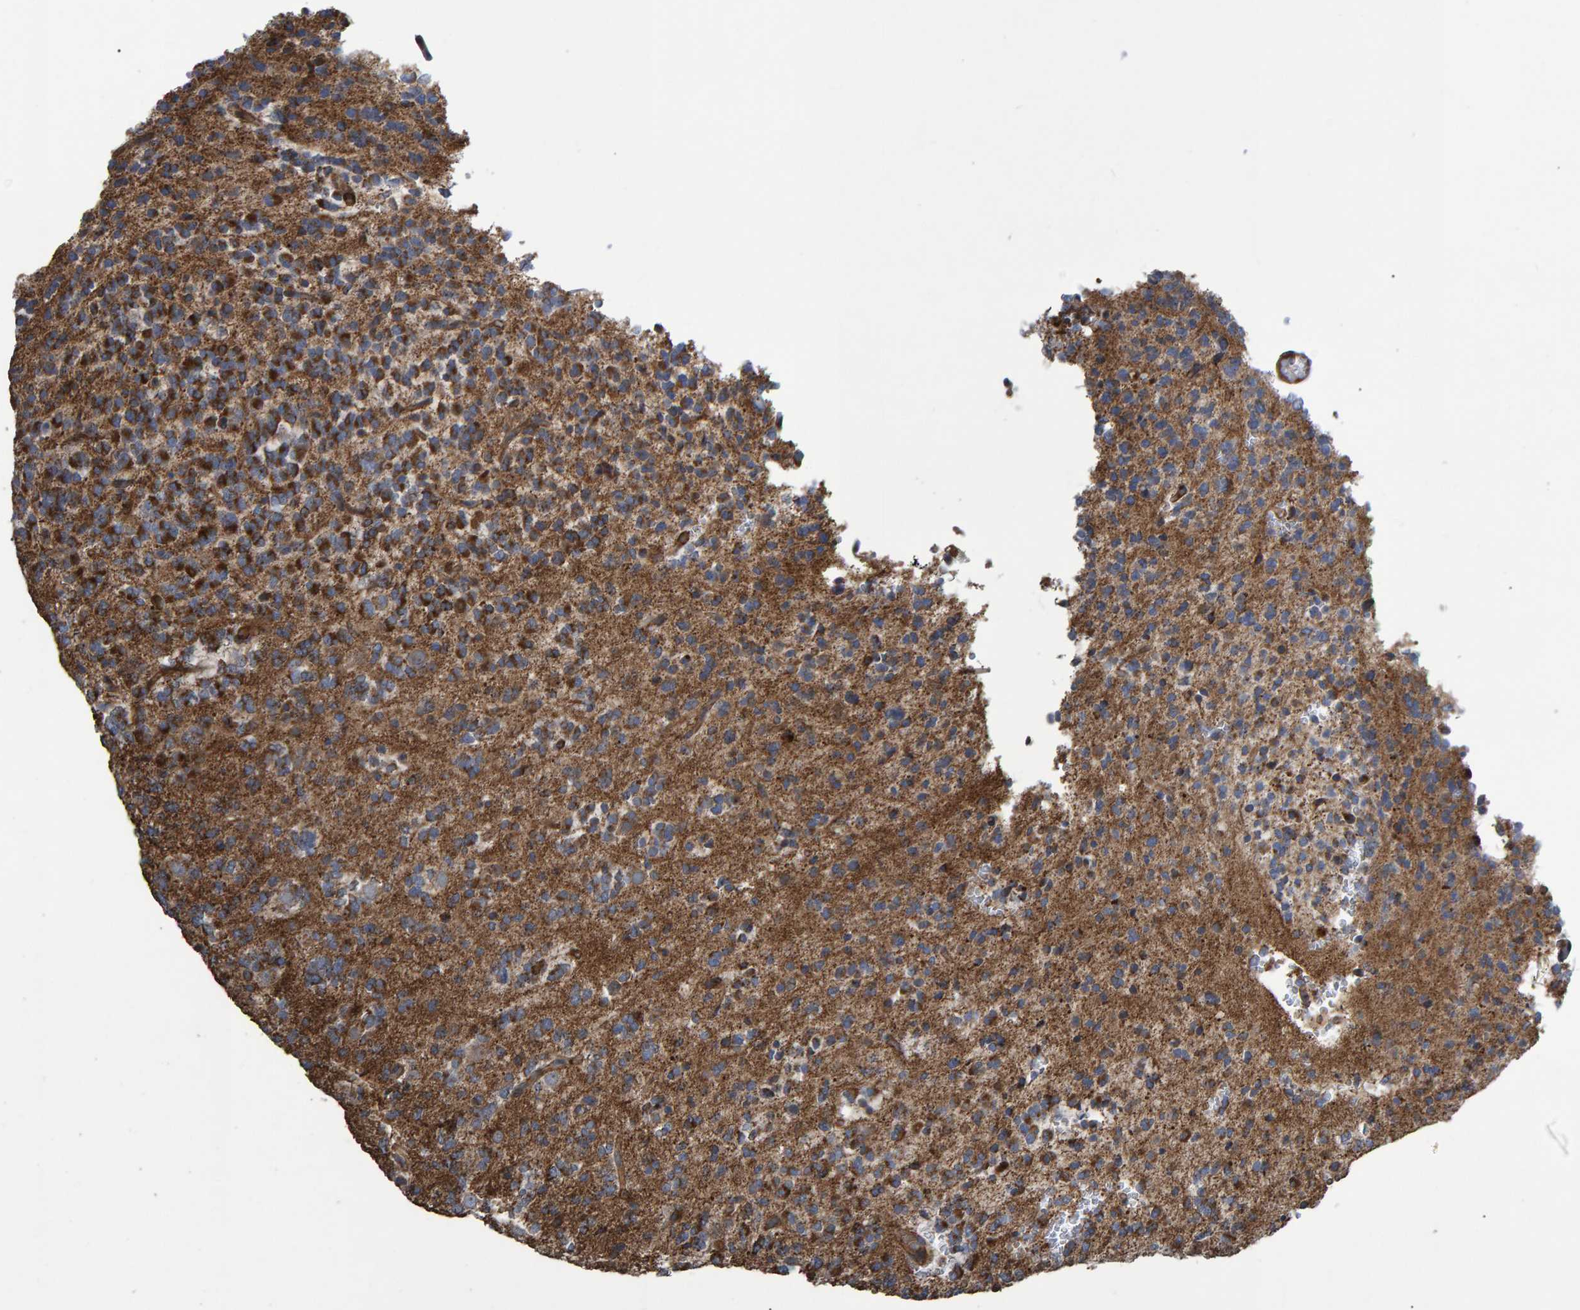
{"staining": {"intensity": "moderate", "quantity": "25%-75%", "location": "cytoplasmic/membranous"}, "tissue": "glioma", "cell_type": "Tumor cells", "image_type": "cancer", "snomed": [{"axis": "morphology", "description": "Glioma, malignant, Low grade"}, {"axis": "topography", "description": "Brain"}], "caption": "A medium amount of moderate cytoplasmic/membranous positivity is appreciated in approximately 25%-75% of tumor cells in low-grade glioma (malignant) tissue. (IHC, brightfield microscopy, high magnification).", "gene": "SLIT2", "patient": {"sex": "male", "age": 38}}